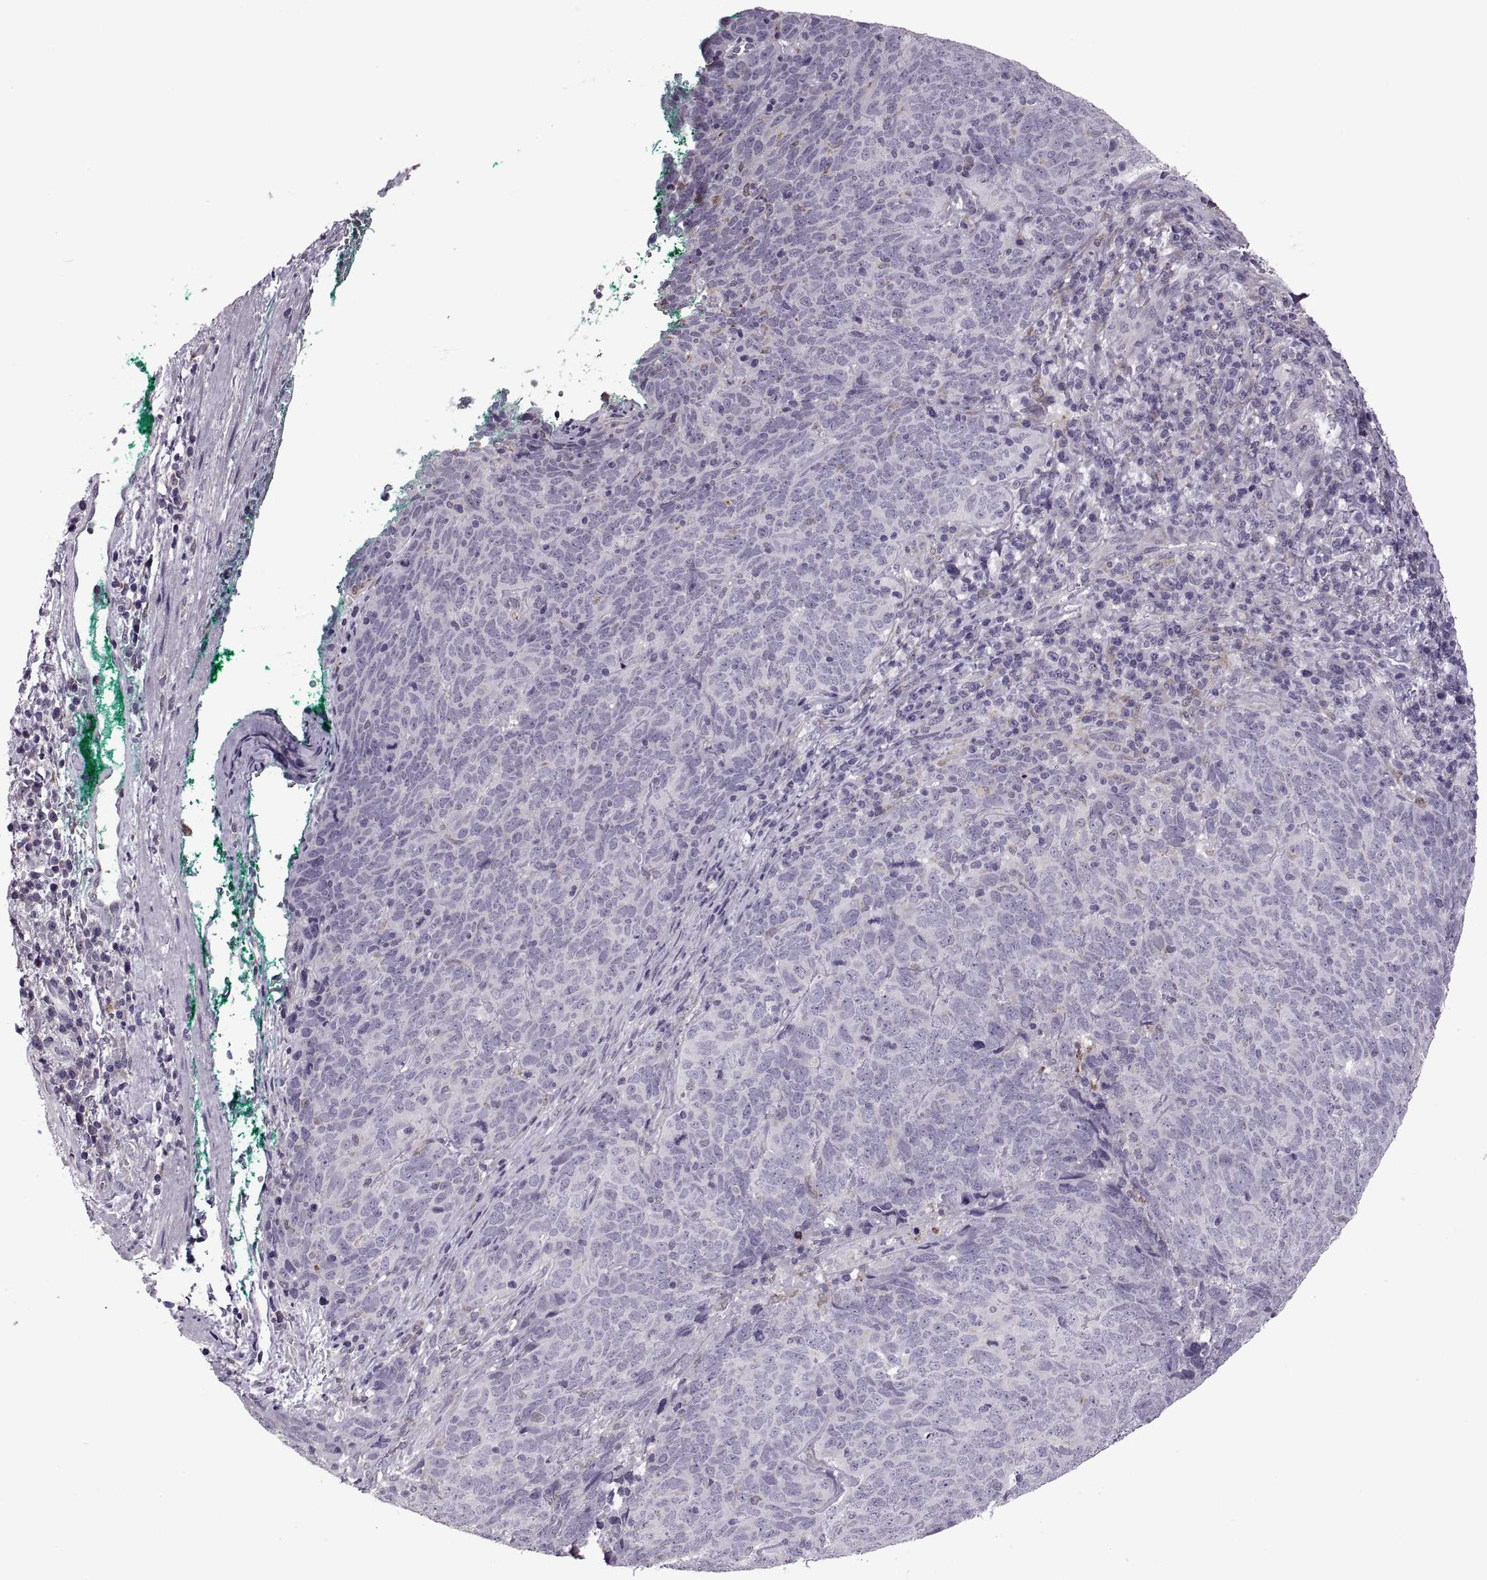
{"staining": {"intensity": "negative", "quantity": "none", "location": "none"}, "tissue": "skin cancer", "cell_type": "Tumor cells", "image_type": "cancer", "snomed": [{"axis": "morphology", "description": "Squamous cell carcinoma, NOS"}, {"axis": "topography", "description": "Skin"}, {"axis": "topography", "description": "Anal"}], "caption": "An image of human skin squamous cell carcinoma is negative for staining in tumor cells.", "gene": "LETM2", "patient": {"sex": "female", "age": 51}}